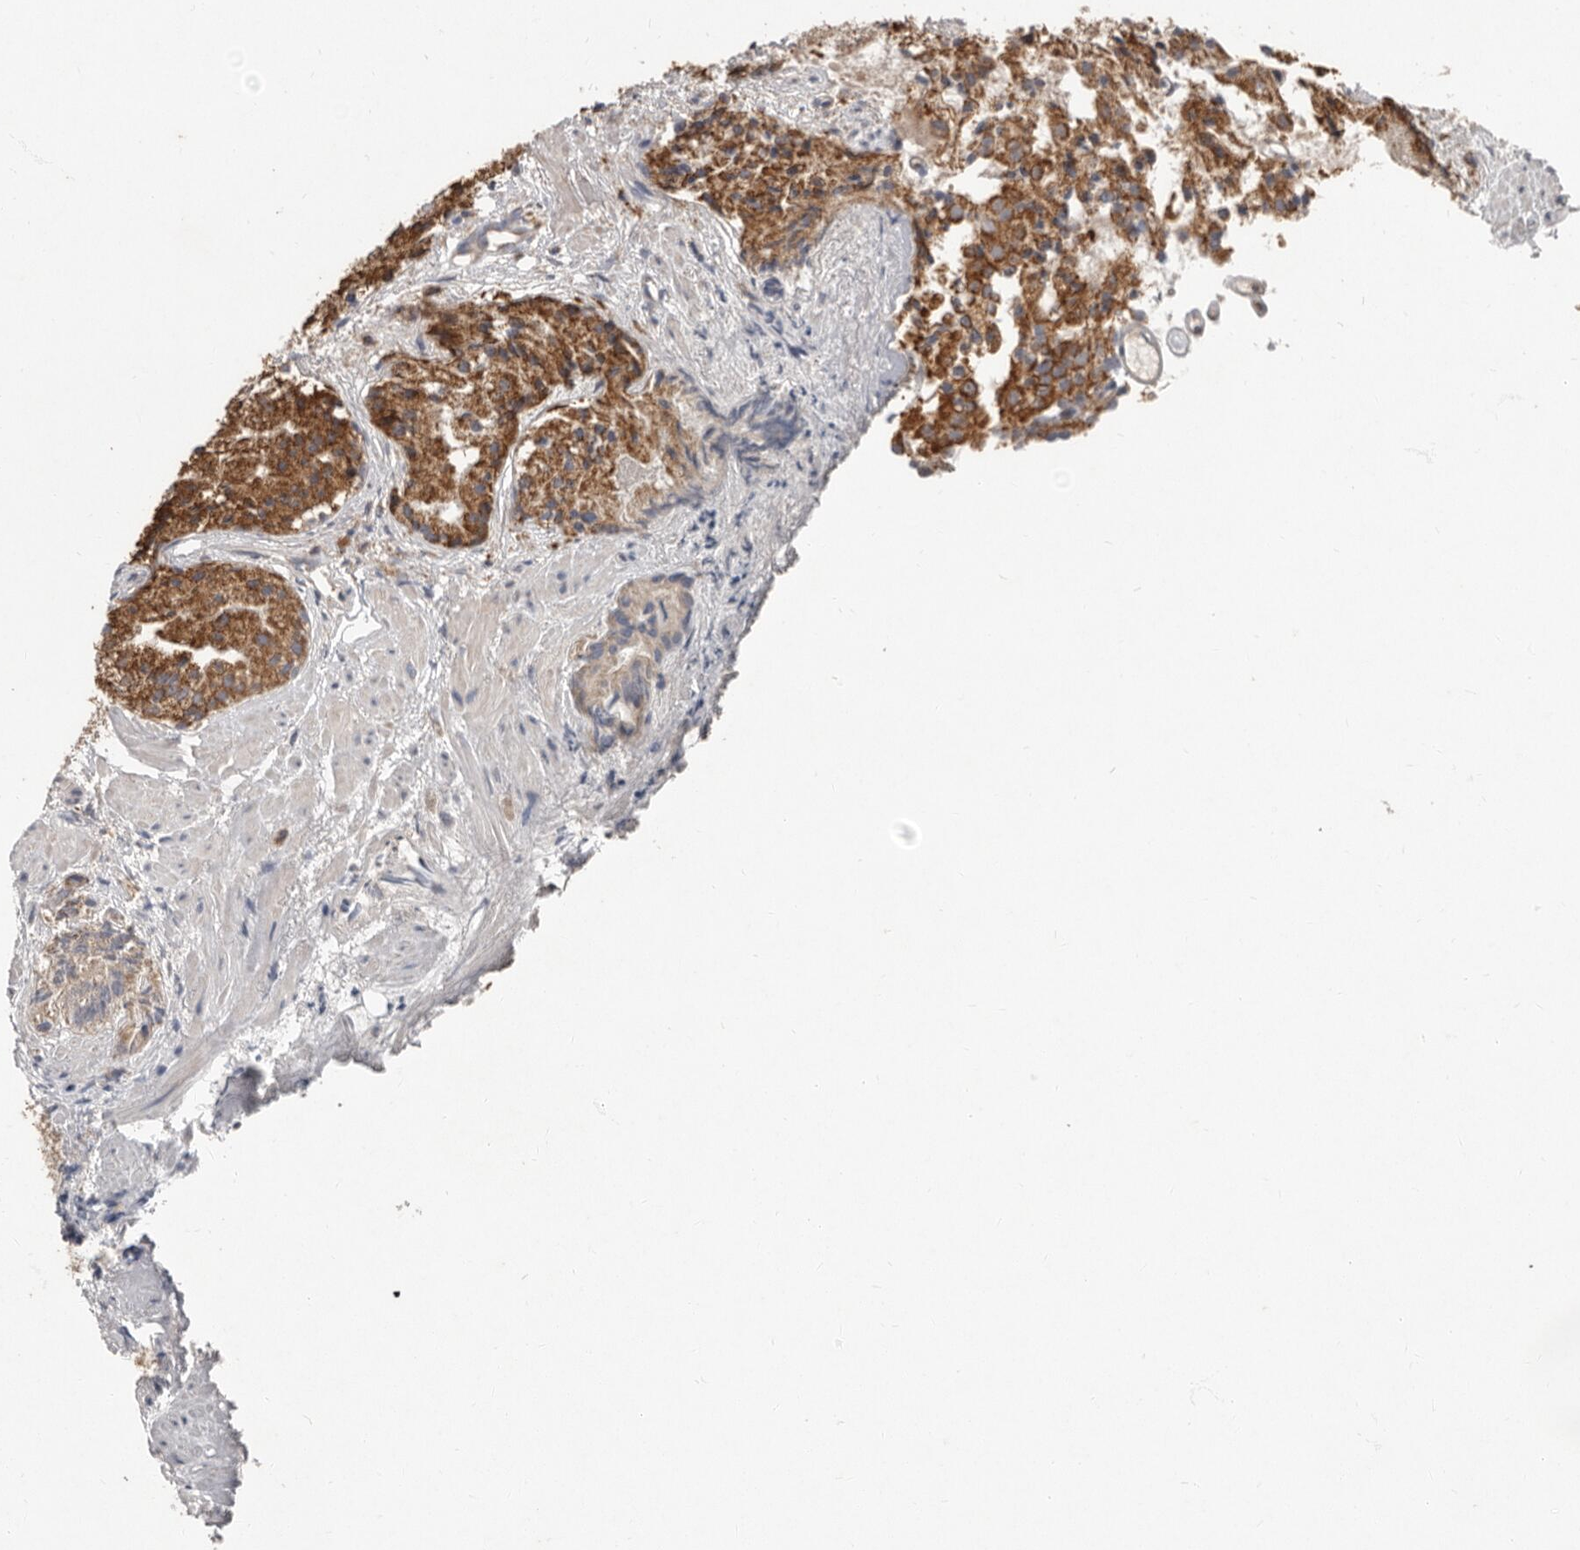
{"staining": {"intensity": "strong", "quantity": "25%-75%", "location": "cytoplasmic/membranous"}, "tissue": "prostate cancer", "cell_type": "Tumor cells", "image_type": "cancer", "snomed": [{"axis": "morphology", "description": "Adenocarcinoma, Low grade"}, {"axis": "topography", "description": "Prostate"}], "caption": "Low-grade adenocarcinoma (prostate) was stained to show a protein in brown. There is high levels of strong cytoplasmic/membranous positivity in about 25%-75% of tumor cells.", "gene": "KIF26B", "patient": {"sex": "male", "age": 88}}